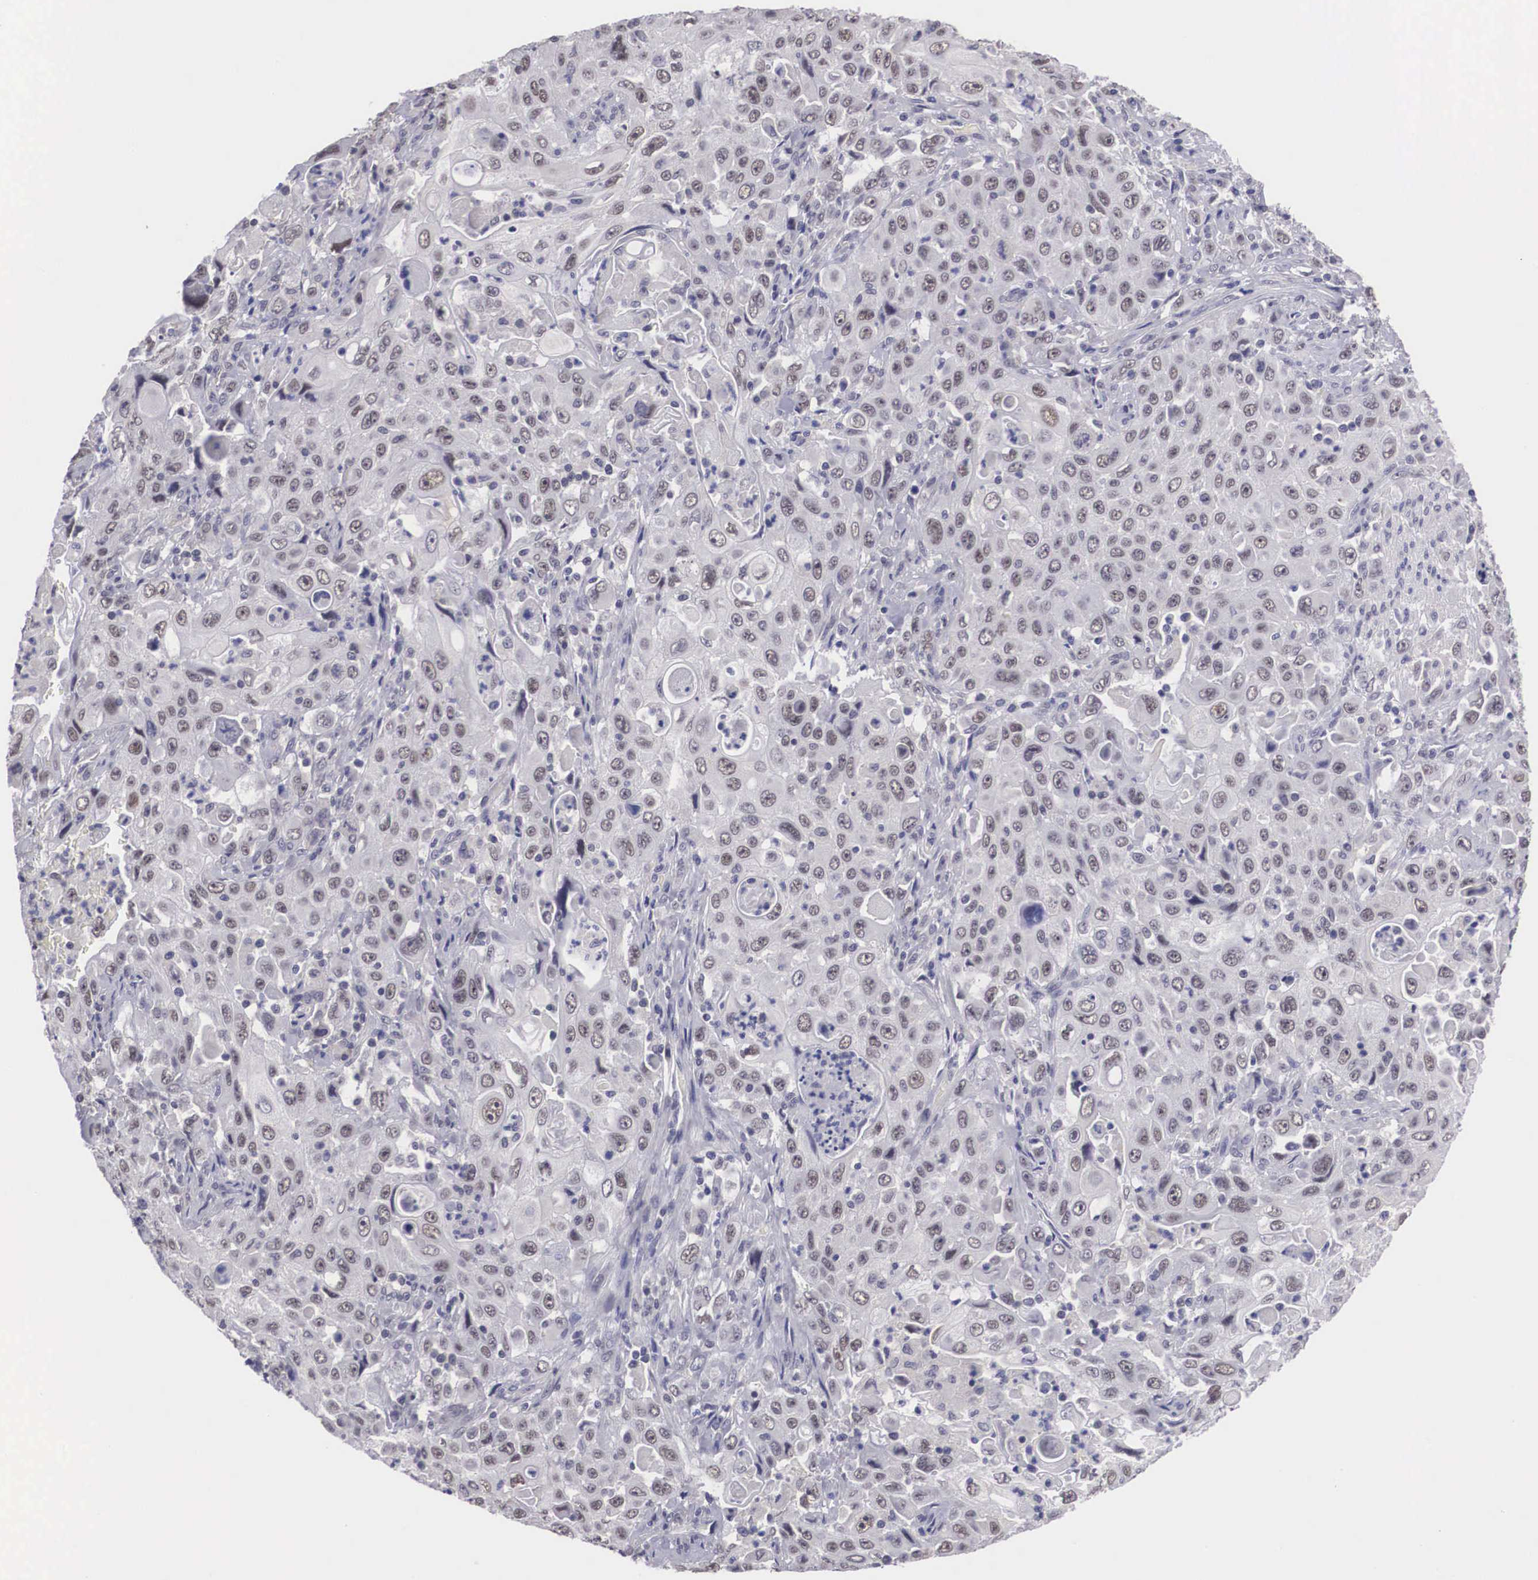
{"staining": {"intensity": "weak", "quantity": "<25%", "location": "nuclear"}, "tissue": "pancreatic cancer", "cell_type": "Tumor cells", "image_type": "cancer", "snomed": [{"axis": "morphology", "description": "Adenocarcinoma, NOS"}, {"axis": "topography", "description": "Pancreas"}], "caption": "IHC of human adenocarcinoma (pancreatic) shows no expression in tumor cells.", "gene": "ZNF275", "patient": {"sex": "male", "age": 70}}